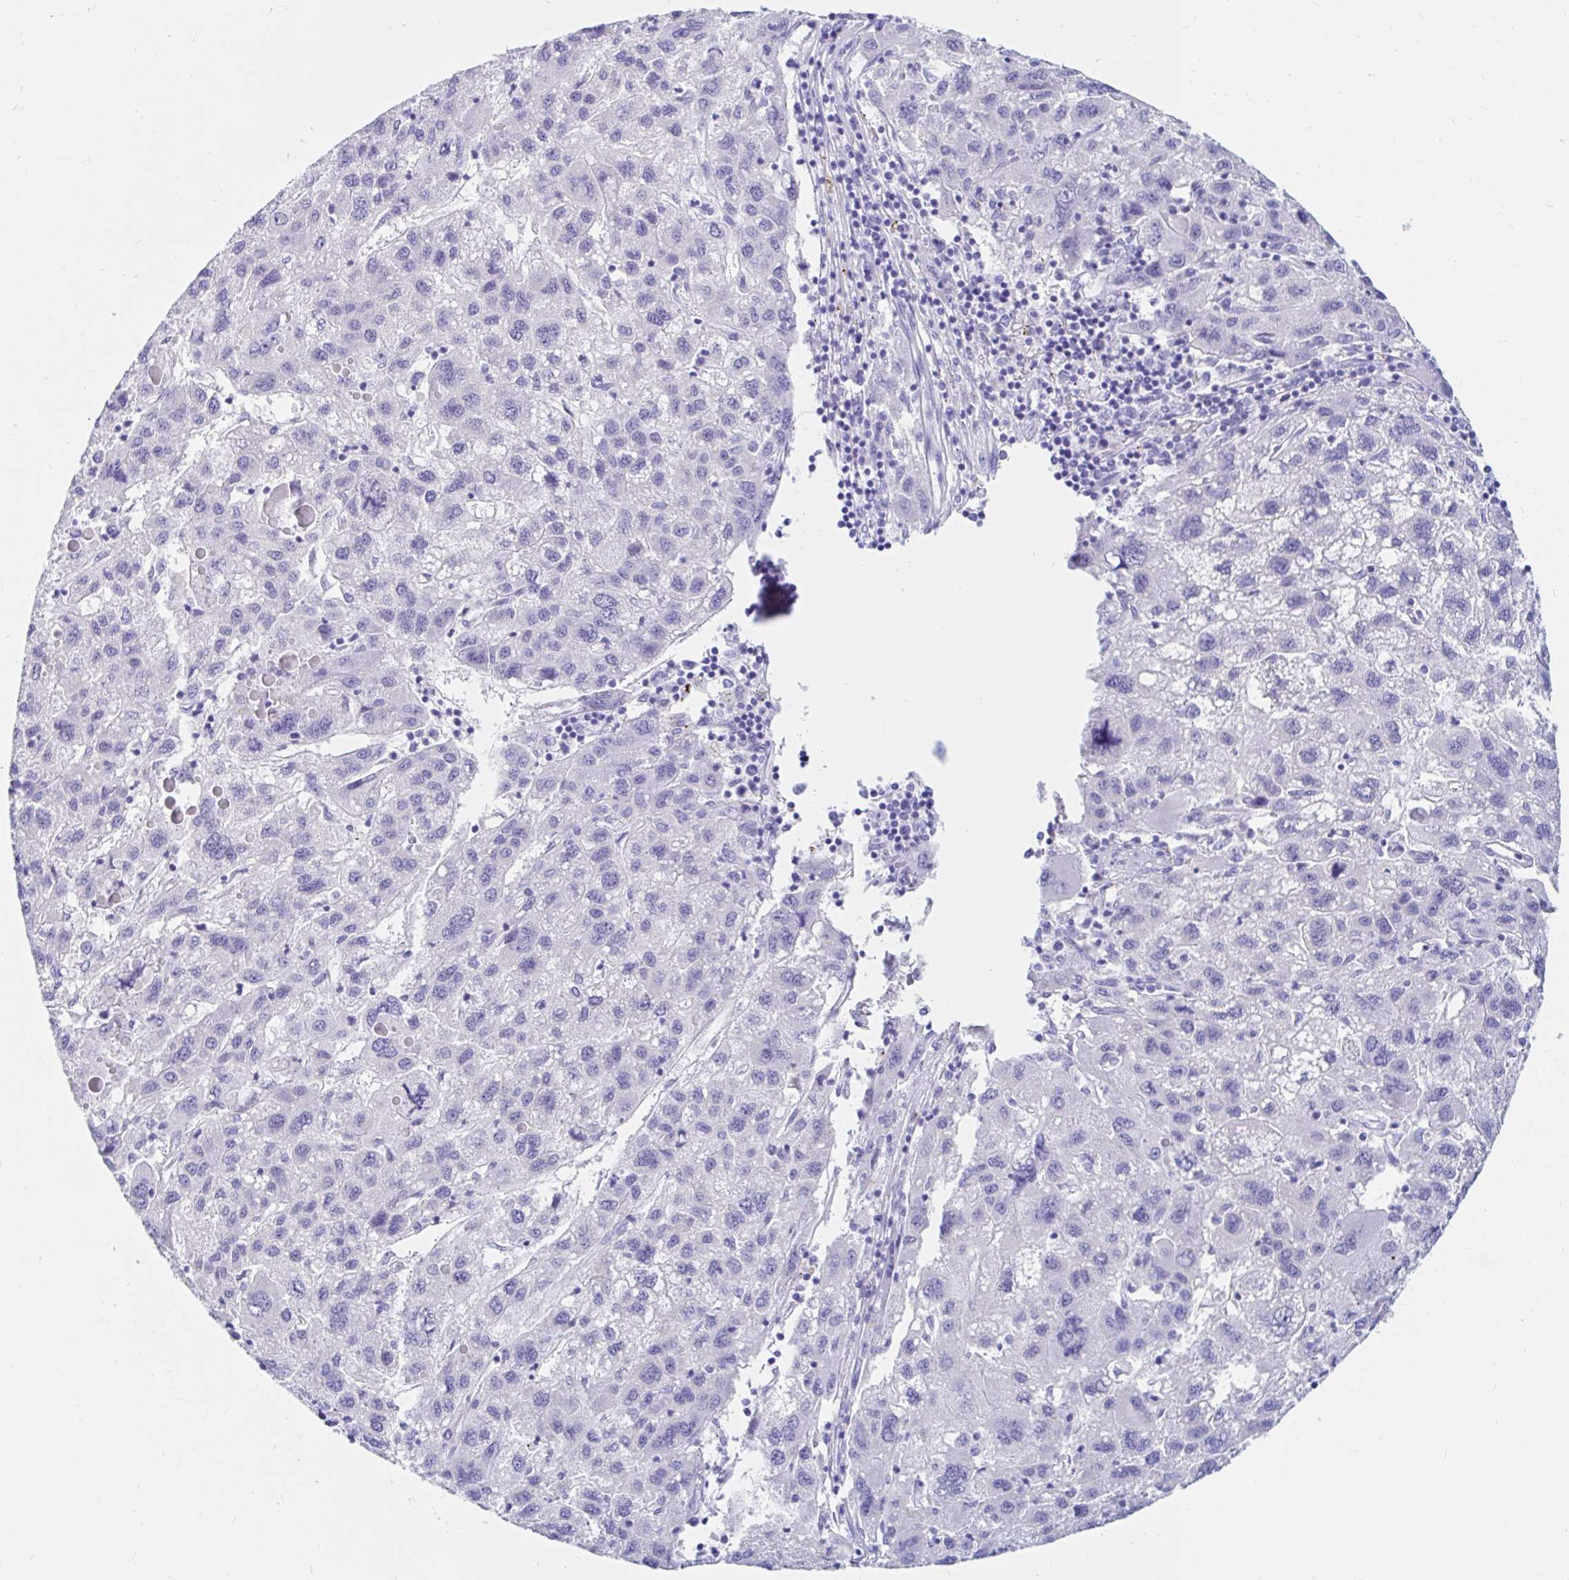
{"staining": {"intensity": "negative", "quantity": "none", "location": "none"}, "tissue": "liver cancer", "cell_type": "Tumor cells", "image_type": "cancer", "snomed": [{"axis": "morphology", "description": "Carcinoma, Hepatocellular, NOS"}, {"axis": "topography", "description": "Liver"}], "caption": "This image is of liver hepatocellular carcinoma stained with immunohistochemistry to label a protein in brown with the nuclei are counter-stained blue. There is no positivity in tumor cells.", "gene": "OR6T1", "patient": {"sex": "female", "age": 77}}